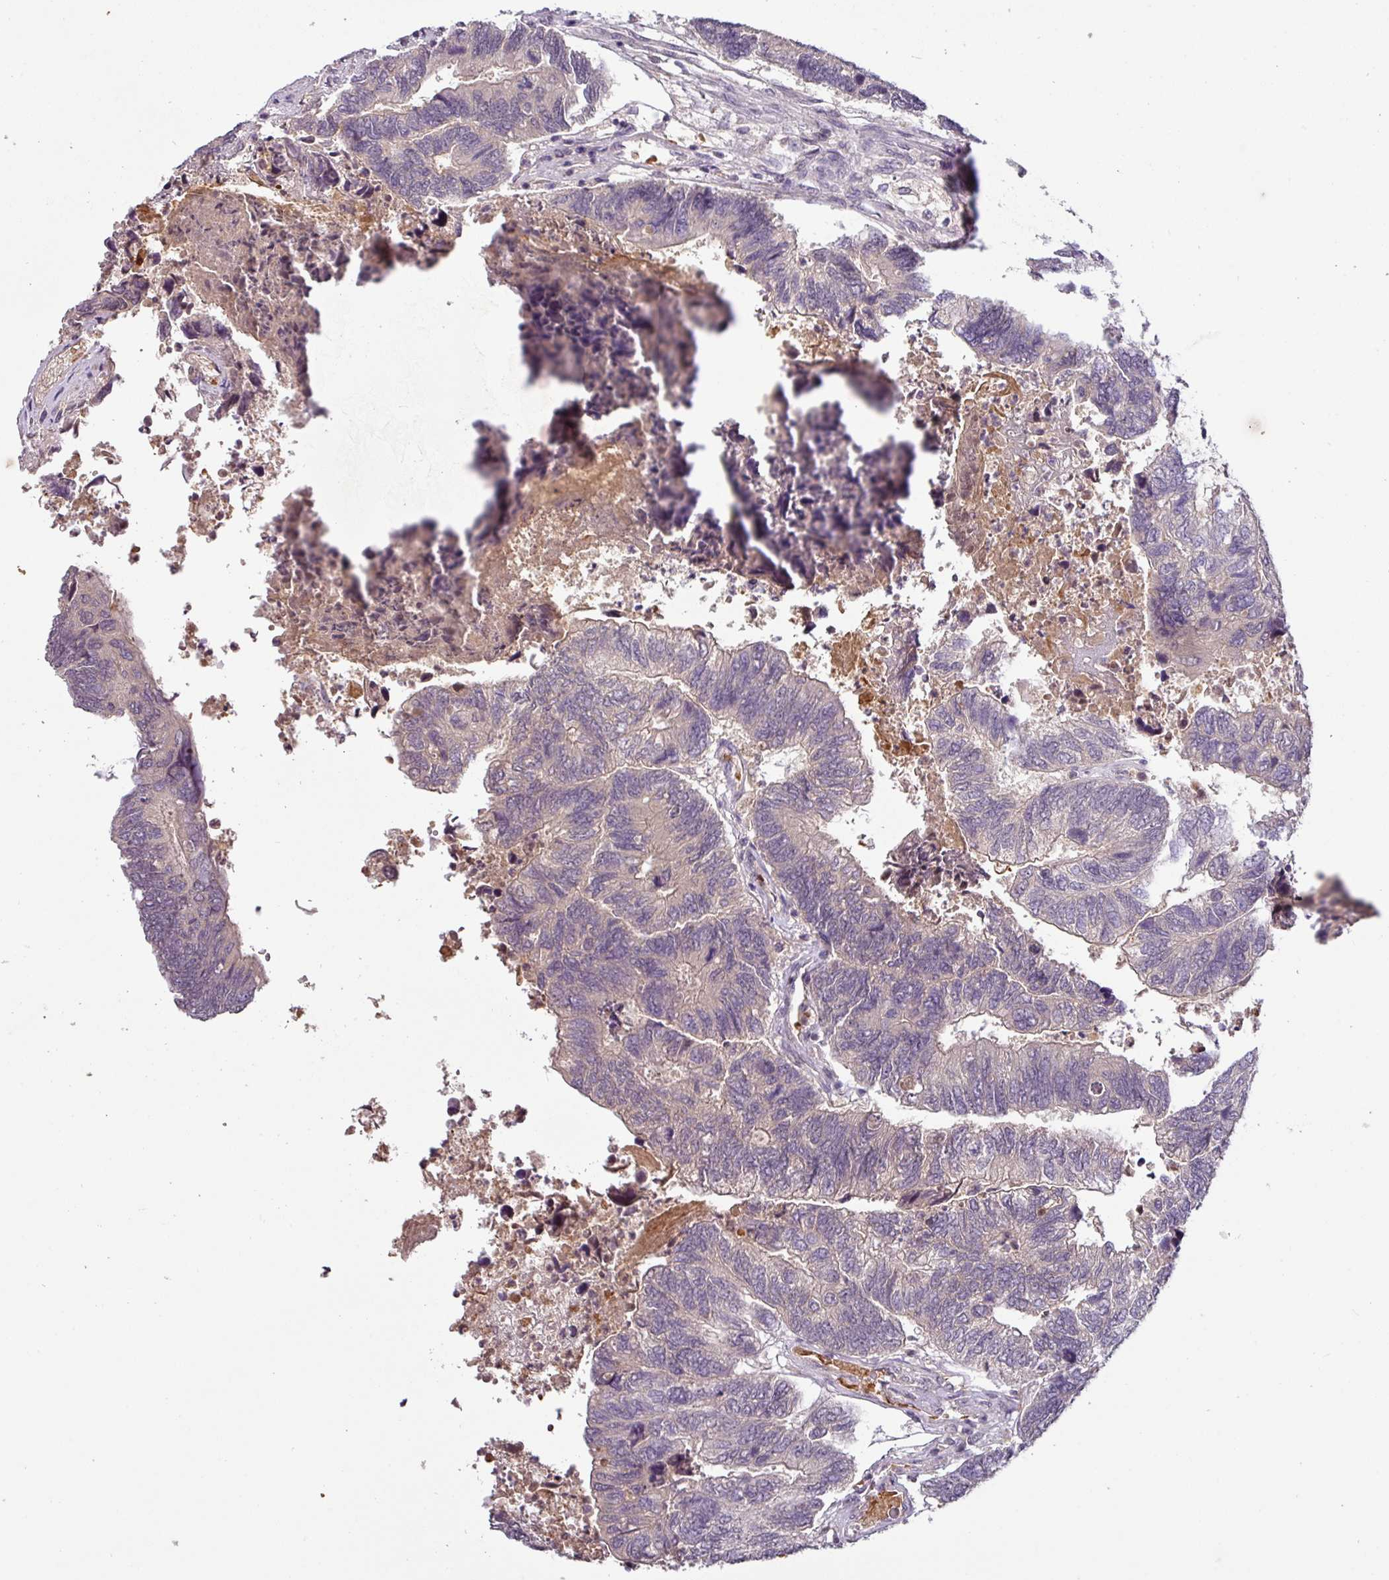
{"staining": {"intensity": "negative", "quantity": "none", "location": "none"}, "tissue": "colorectal cancer", "cell_type": "Tumor cells", "image_type": "cancer", "snomed": [{"axis": "morphology", "description": "Adenocarcinoma, NOS"}, {"axis": "topography", "description": "Colon"}], "caption": "The immunohistochemistry micrograph has no significant positivity in tumor cells of colorectal adenocarcinoma tissue.", "gene": "SLC5A10", "patient": {"sex": "female", "age": 67}}